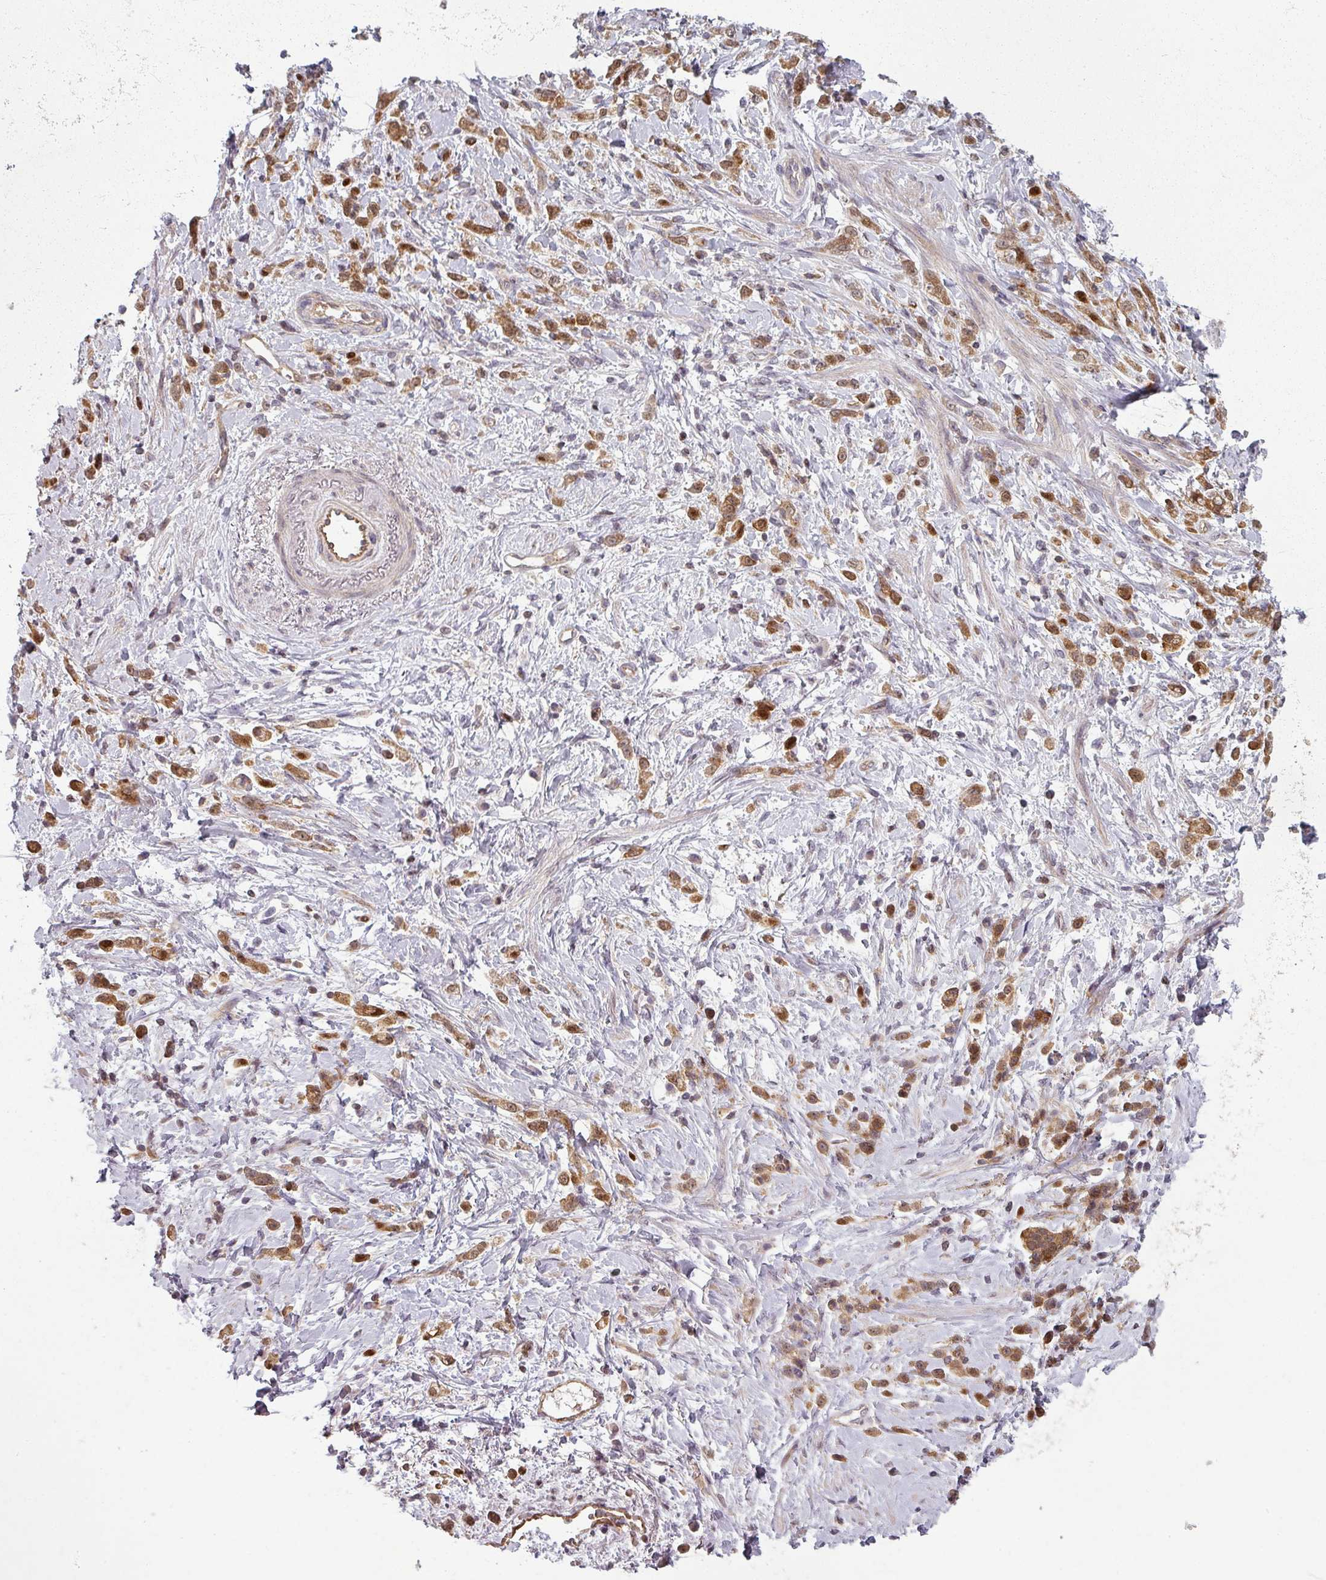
{"staining": {"intensity": "moderate", "quantity": ">75%", "location": "cytoplasmic/membranous,nuclear"}, "tissue": "stomach cancer", "cell_type": "Tumor cells", "image_type": "cancer", "snomed": [{"axis": "morphology", "description": "Adenocarcinoma, NOS"}, {"axis": "topography", "description": "Stomach"}], "caption": "This histopathology image displays stomach cancer (adenocarcinoma) stained with IHC to label a protein in brown. The cytoplasmic/membranous and nuclear of tumor cells show moderate positivity for the protein. Nuclei are counter-stained blue.", "gene": "CLIC1", "patient": {"sex": "female", "age": 60}}